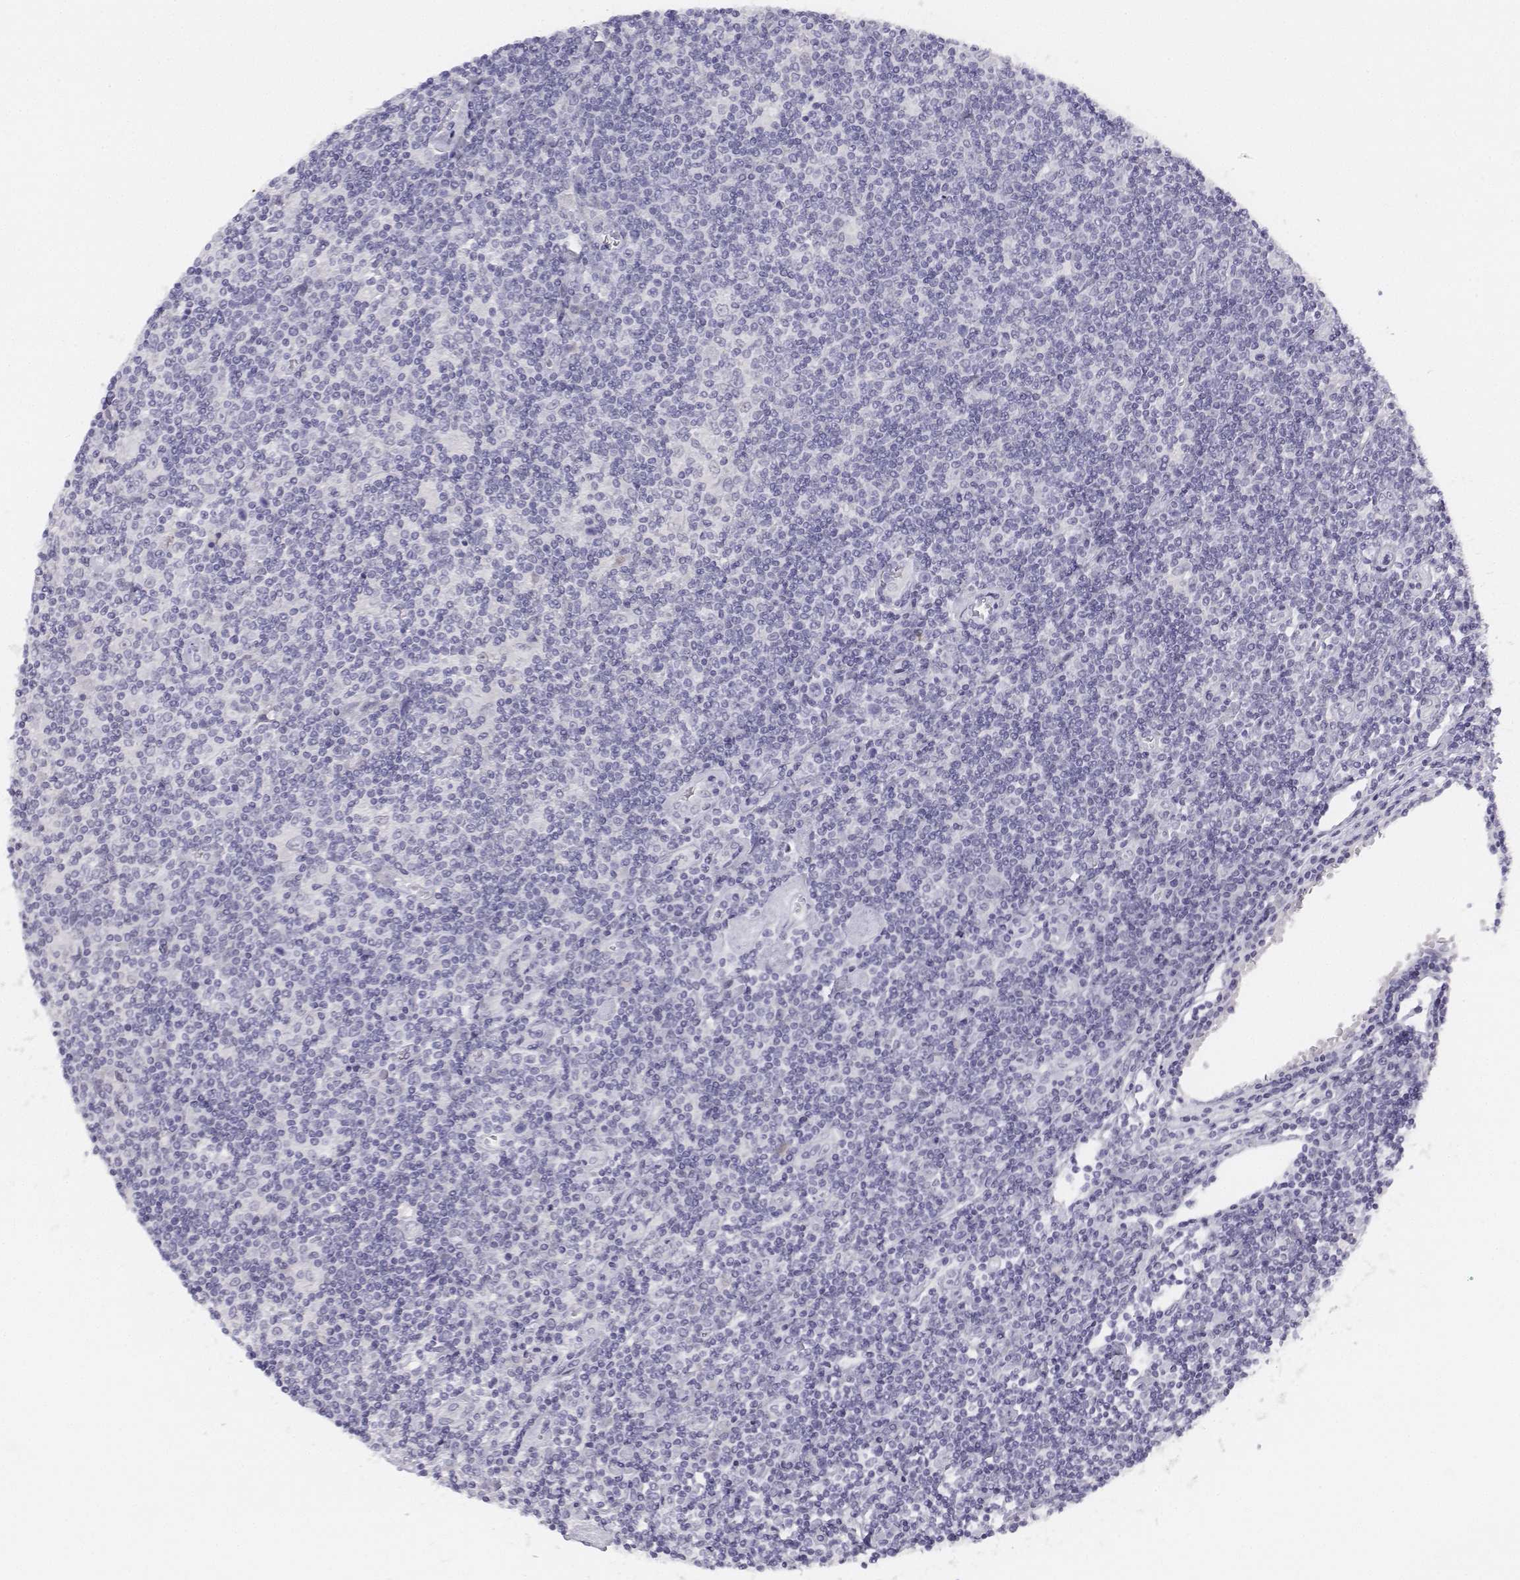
{"staining": {"intensity": "negative", "quantity": "none", "location": "none"}, "tissue": "lymphoma", "cell_type": "Tumor cells", "image_type": "cancer", "snomed": [{"axis": "morphology", "description": "Hodgkin's disease, NOS"}, {"axis": "topography", "description": "Lymph node"}], "caption": "An immunohistochemistry photomicrograph of Hodgkin's disease is shown. There is no staining in tumor cells of Hodgkin's disease. (DAB IHC, high magnification).", "gene": "UCN2", "patient": {"sex": "male", "age": 40}}